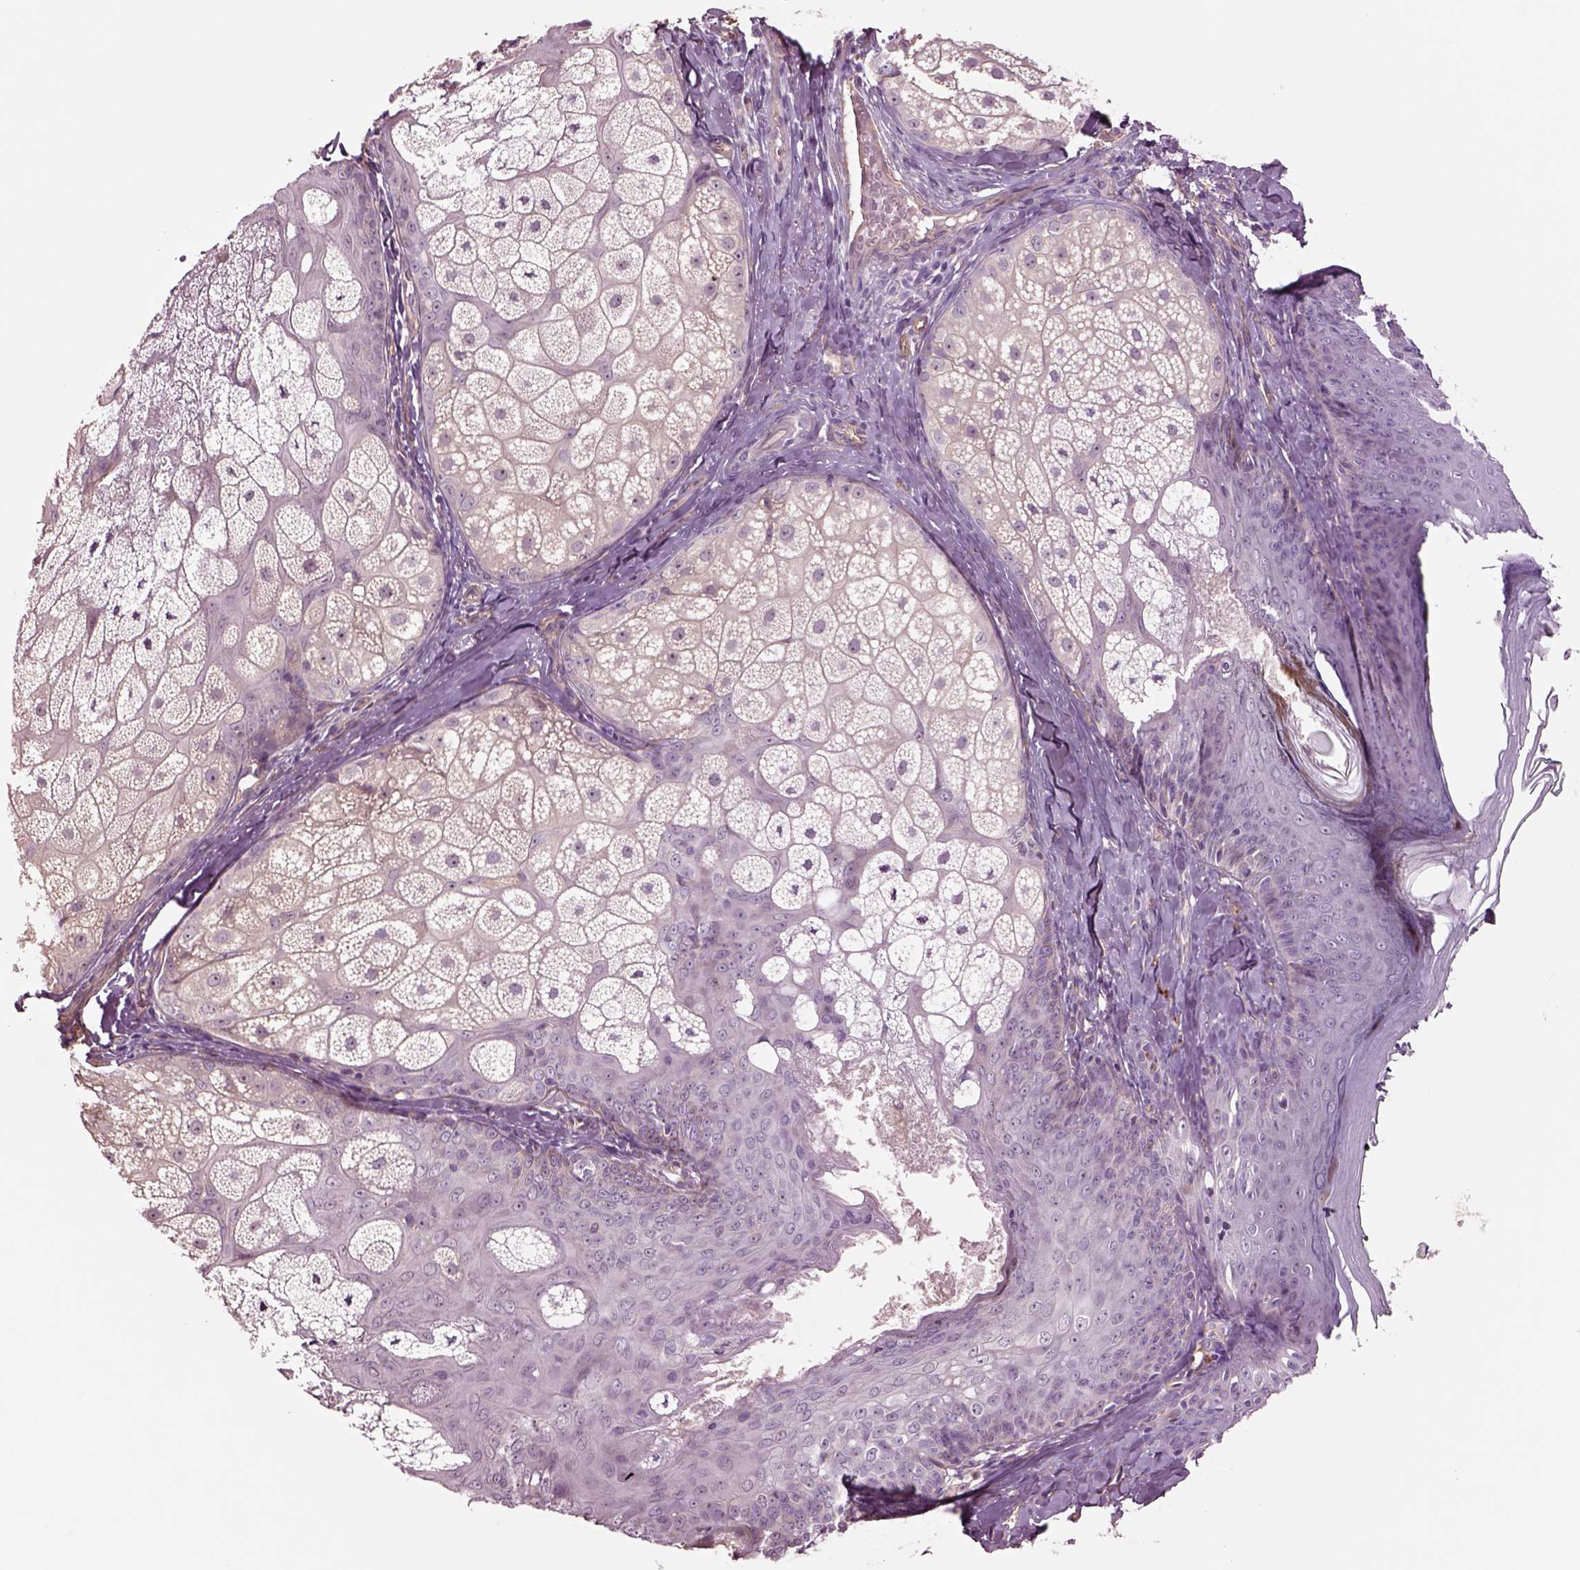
{"staining": {"intensity": "negative", "quantity": "none", "location": "none"}, "tissue": "skin cancer", "cell_type": "Tumor cells", "image_type": "cancer", "snomed": [{"axis": "morphology", "description": "Basal cell carcinoma"}, {"axis": "topography", "description": "Skin"}], "caption": "The histopathology image exhibits no significant expression in tumor cells of skin cancer. (DAB immunohistochemistry, high magnification).", "gene": "HTR1B", "patient": {"sex": "male", "age": 57}}